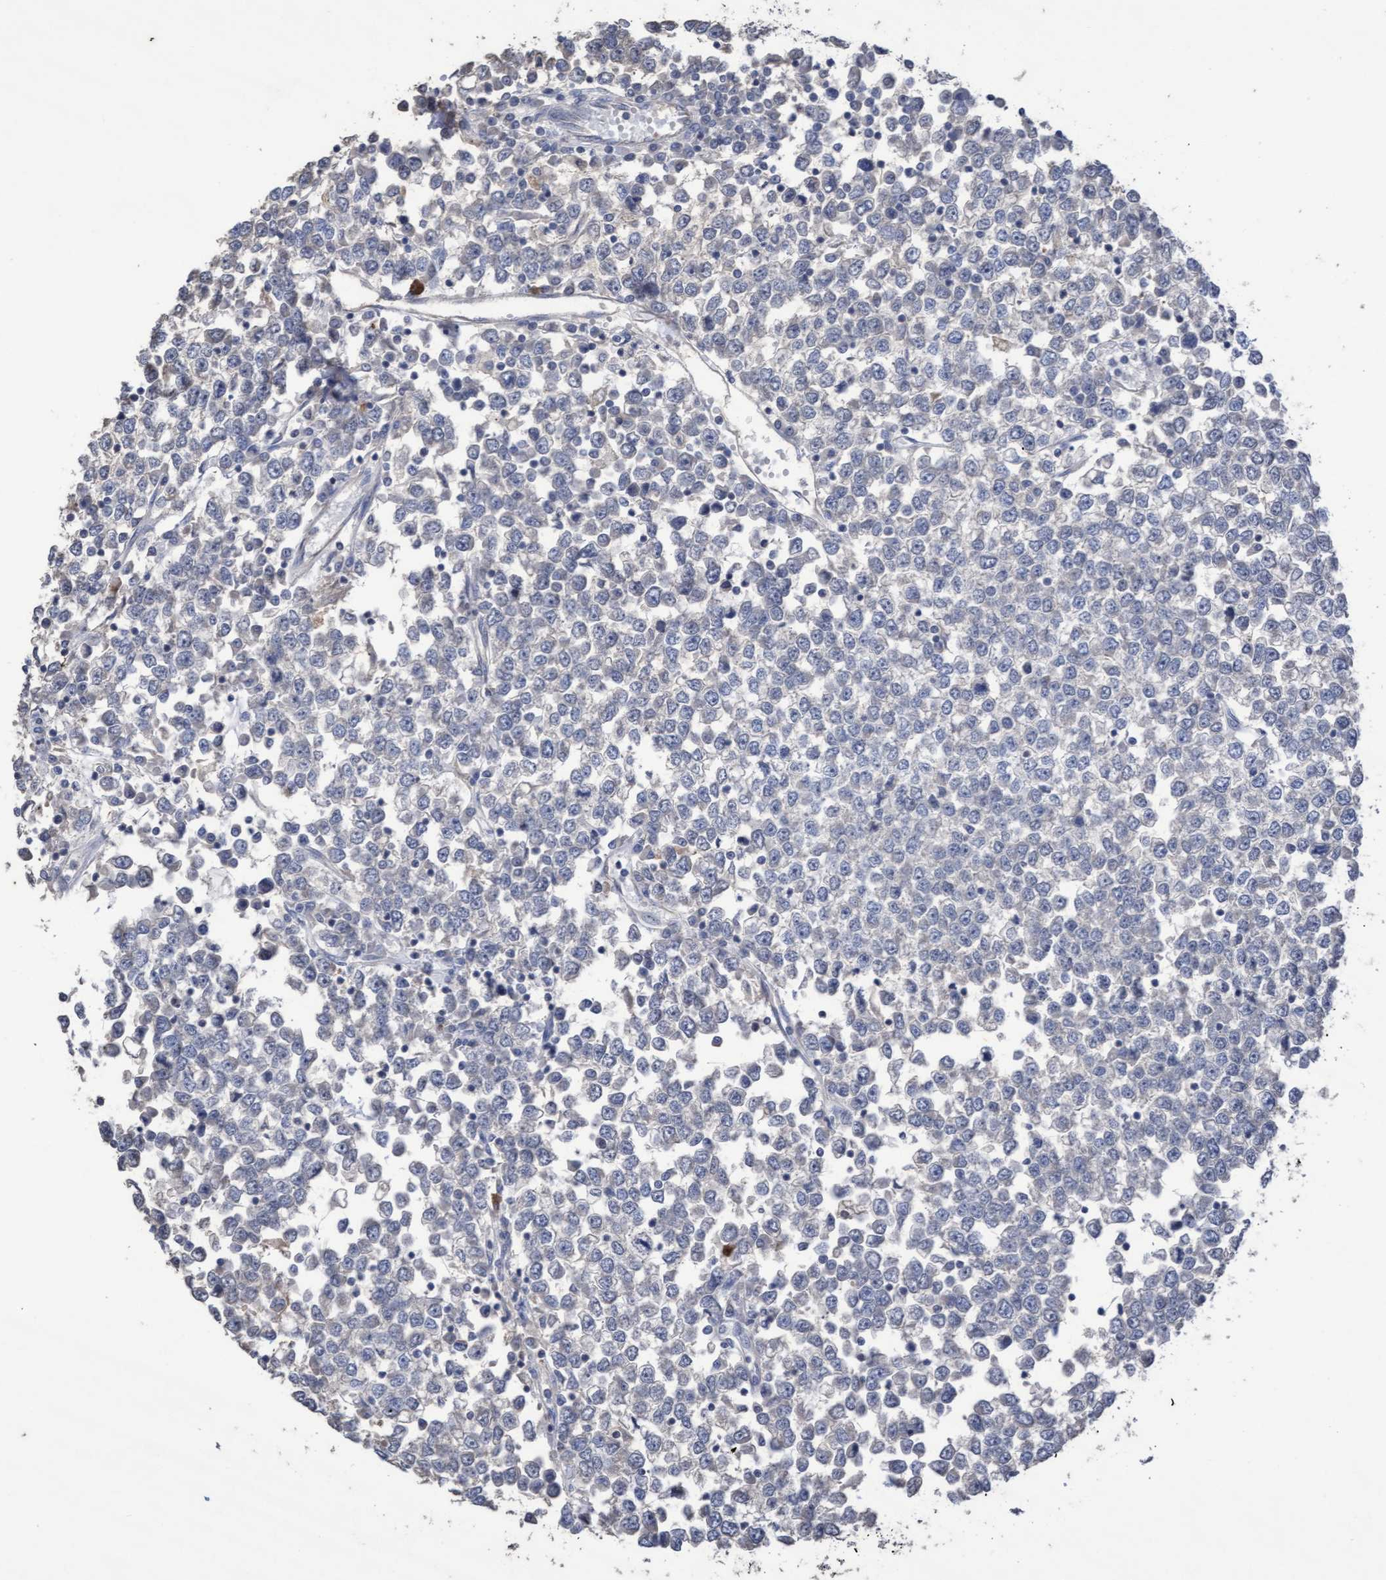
{"staining": {"intensity": "negative", "quantity": "none", "location": "none"}, "tissue": "testis cancer", "cell_type": "Tumor cells", "image_type": "cancer", "snomed": [{"axis": "morphology", "description": "Seminoma, NOS"}, {"axis": "topography", "description": "Testis"}], "caption": "Micrograph shows no protein staining in tumor cells of testis cancer (seminoma) tissue.", "gene": "KRT24", "patient": {"sex": "male", "age": 65}}